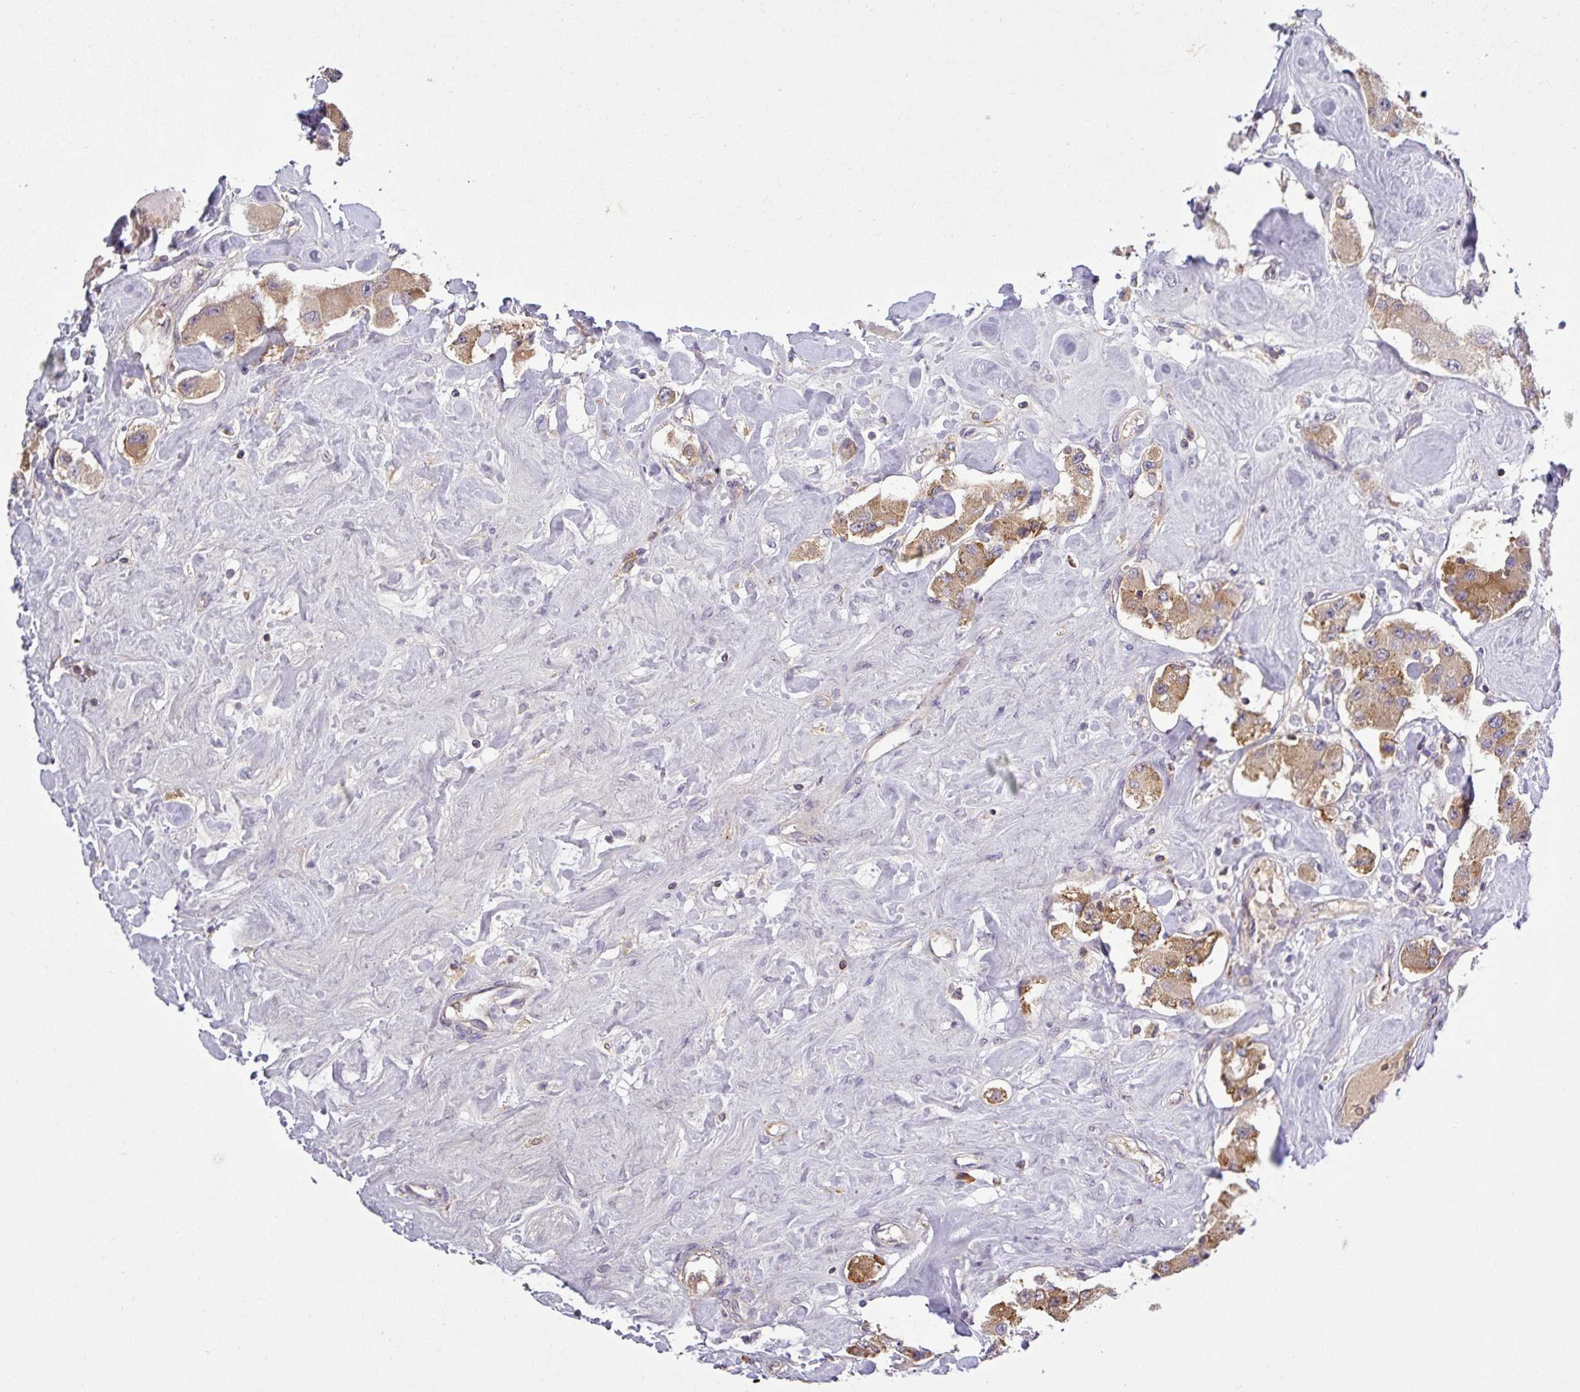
{"staining": {"intensity": "moderate", "quantity": ">75%", "location": "cytoplasmic/membranous"}, "tissue": "carcinoid", "cell_type": "Tumor cells", "image_type": "cancer", "snomed": [{"axis": "morphology", "description": "Carcinoid, malignant, NOS"}, {"axis": "topography", "description": "Pancreas"}], "caption": "Carcinoid (malignant) stained with a brown dye exhibits moderate cytoplasmic/membranous positive staining in approximately >75% of tumor cells.", "gene": "LRRC74B", "patient": {"sex": "male", "age": 41}}